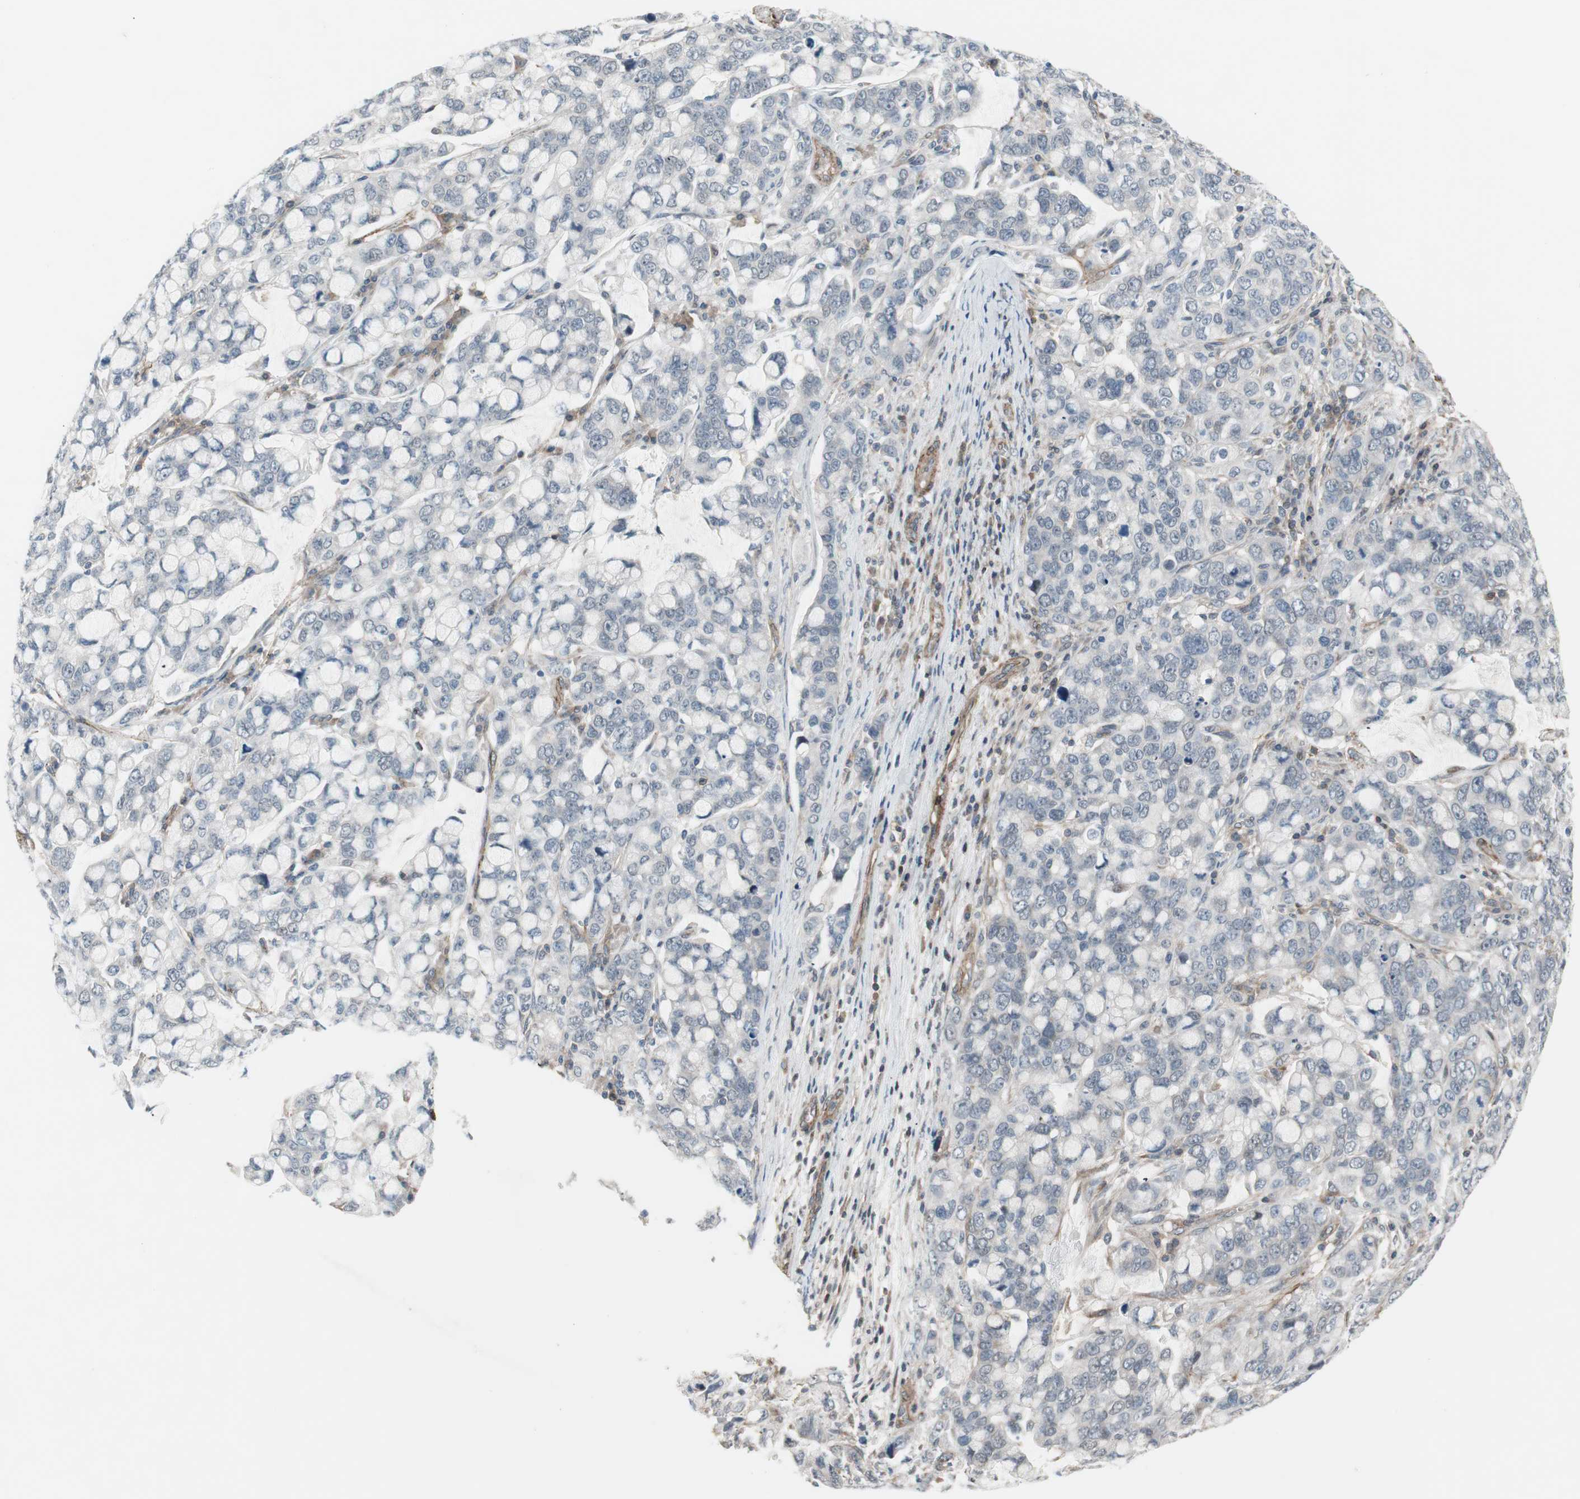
{"staining": {"intensity": "weak", "quantity": "<25%", "location": "nuclear"}, "tissue": "stomach cancer", "cell_type": "Tumor cells", "image_type": "cancer", "snomed": [{"axis": "morphology", "description": "Adenocarcinoma, NOS"}, {"axis": "topography", "description": "Stomach, lower"}], "caption": "Micrograph shows no protein staining in tumor cells of adenocarcinoma (stomach) tissue.", "gene": "GRHL1", "patient": {"sex": "male", "age": 84}}